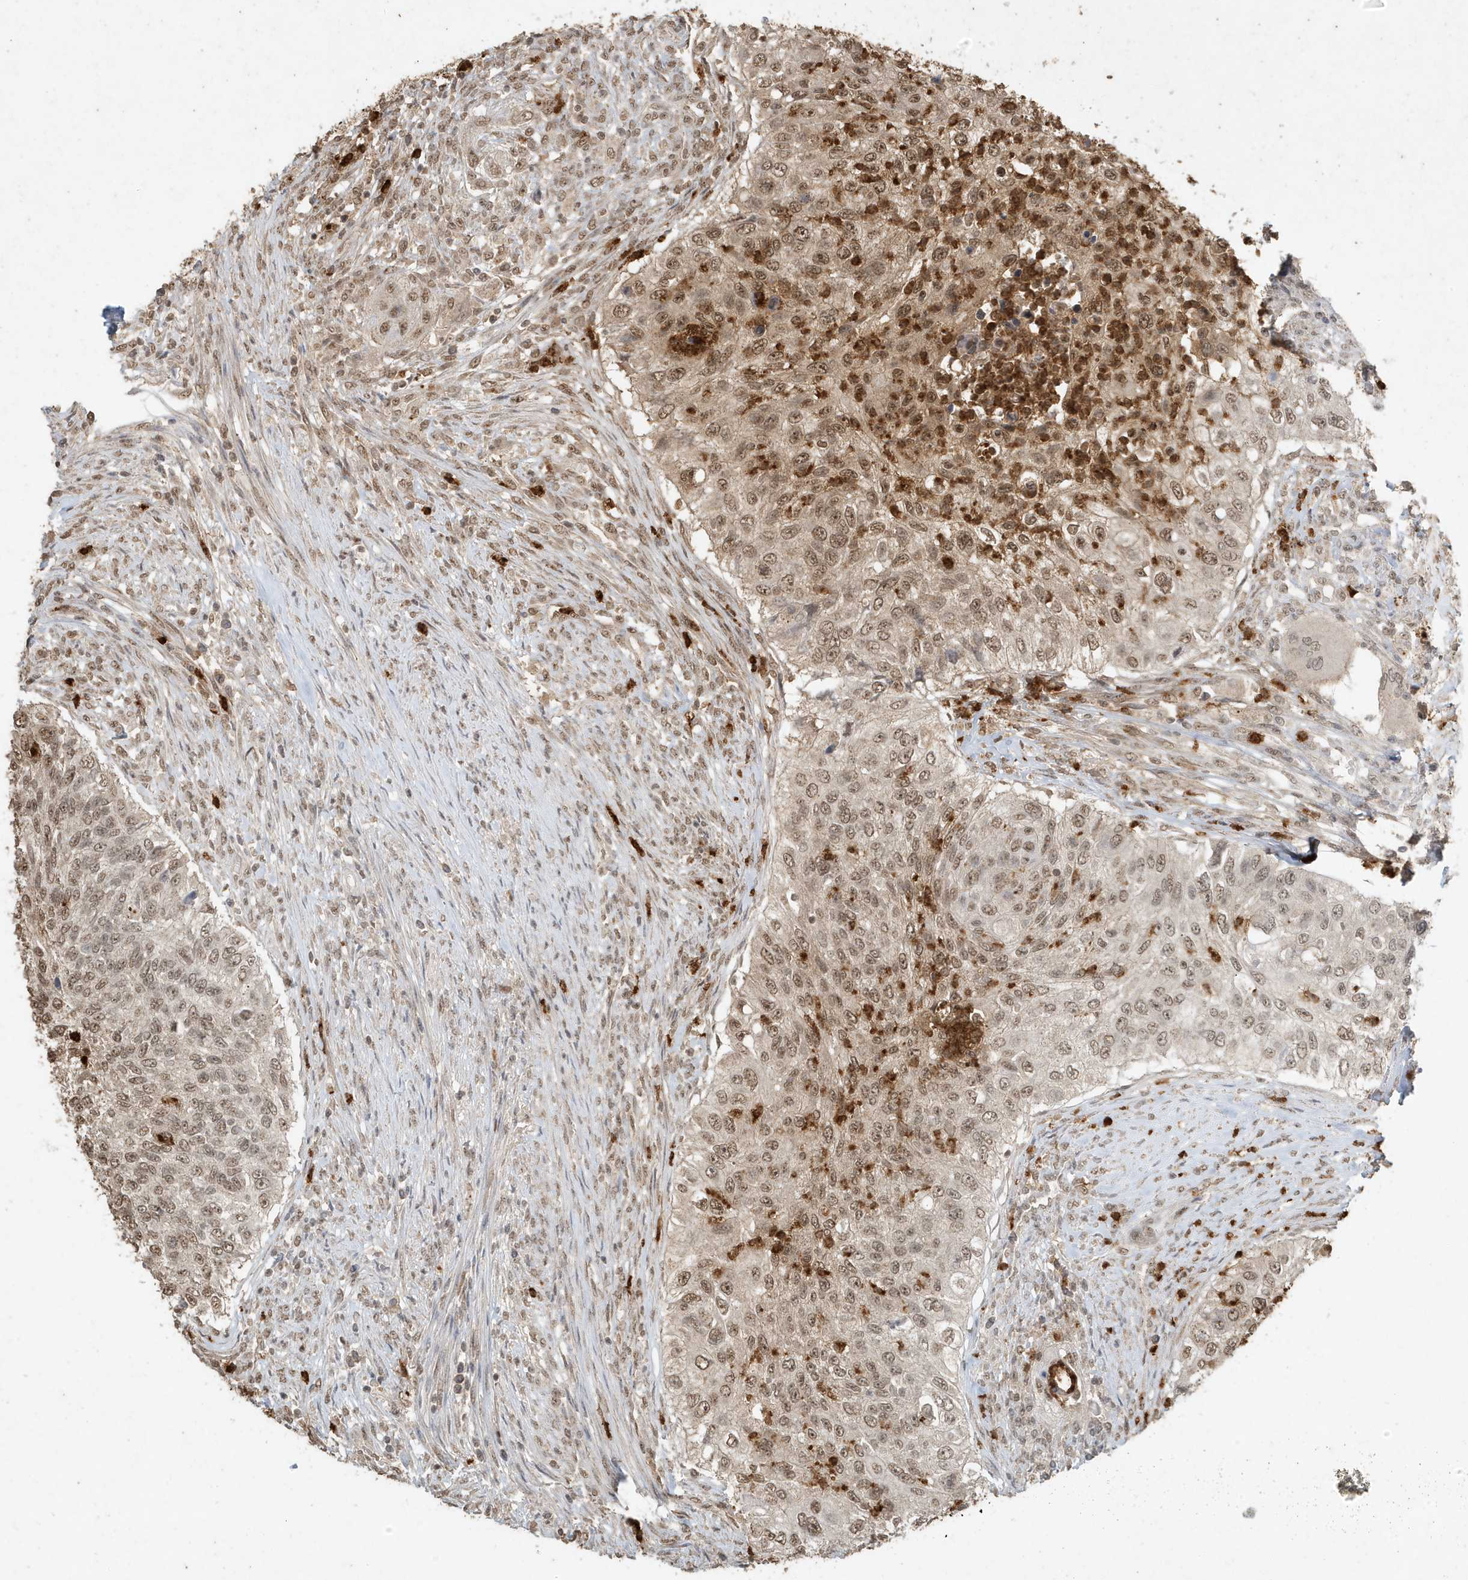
{"staining": {"intensity": "moderate", "quantity": ">75%", "location": "nuclear"}, "tissue": "urothelial cancer", "cell_type": "Tumor cells", "image_type": "cancer", "snomed": [{"axis": "morphology", "description": "Urothelial carcinoma, High grade"}, {"axis": "topography", "description": "Urinary bladder"}], "caption": "Urothelial cancer tissue demonstrates moderate nuclear expression in about >75% of tumor cells, visualized by immunohistochemistry.", "gene": "DEFA1", "patient": {"sex": "female", "age": 60}}